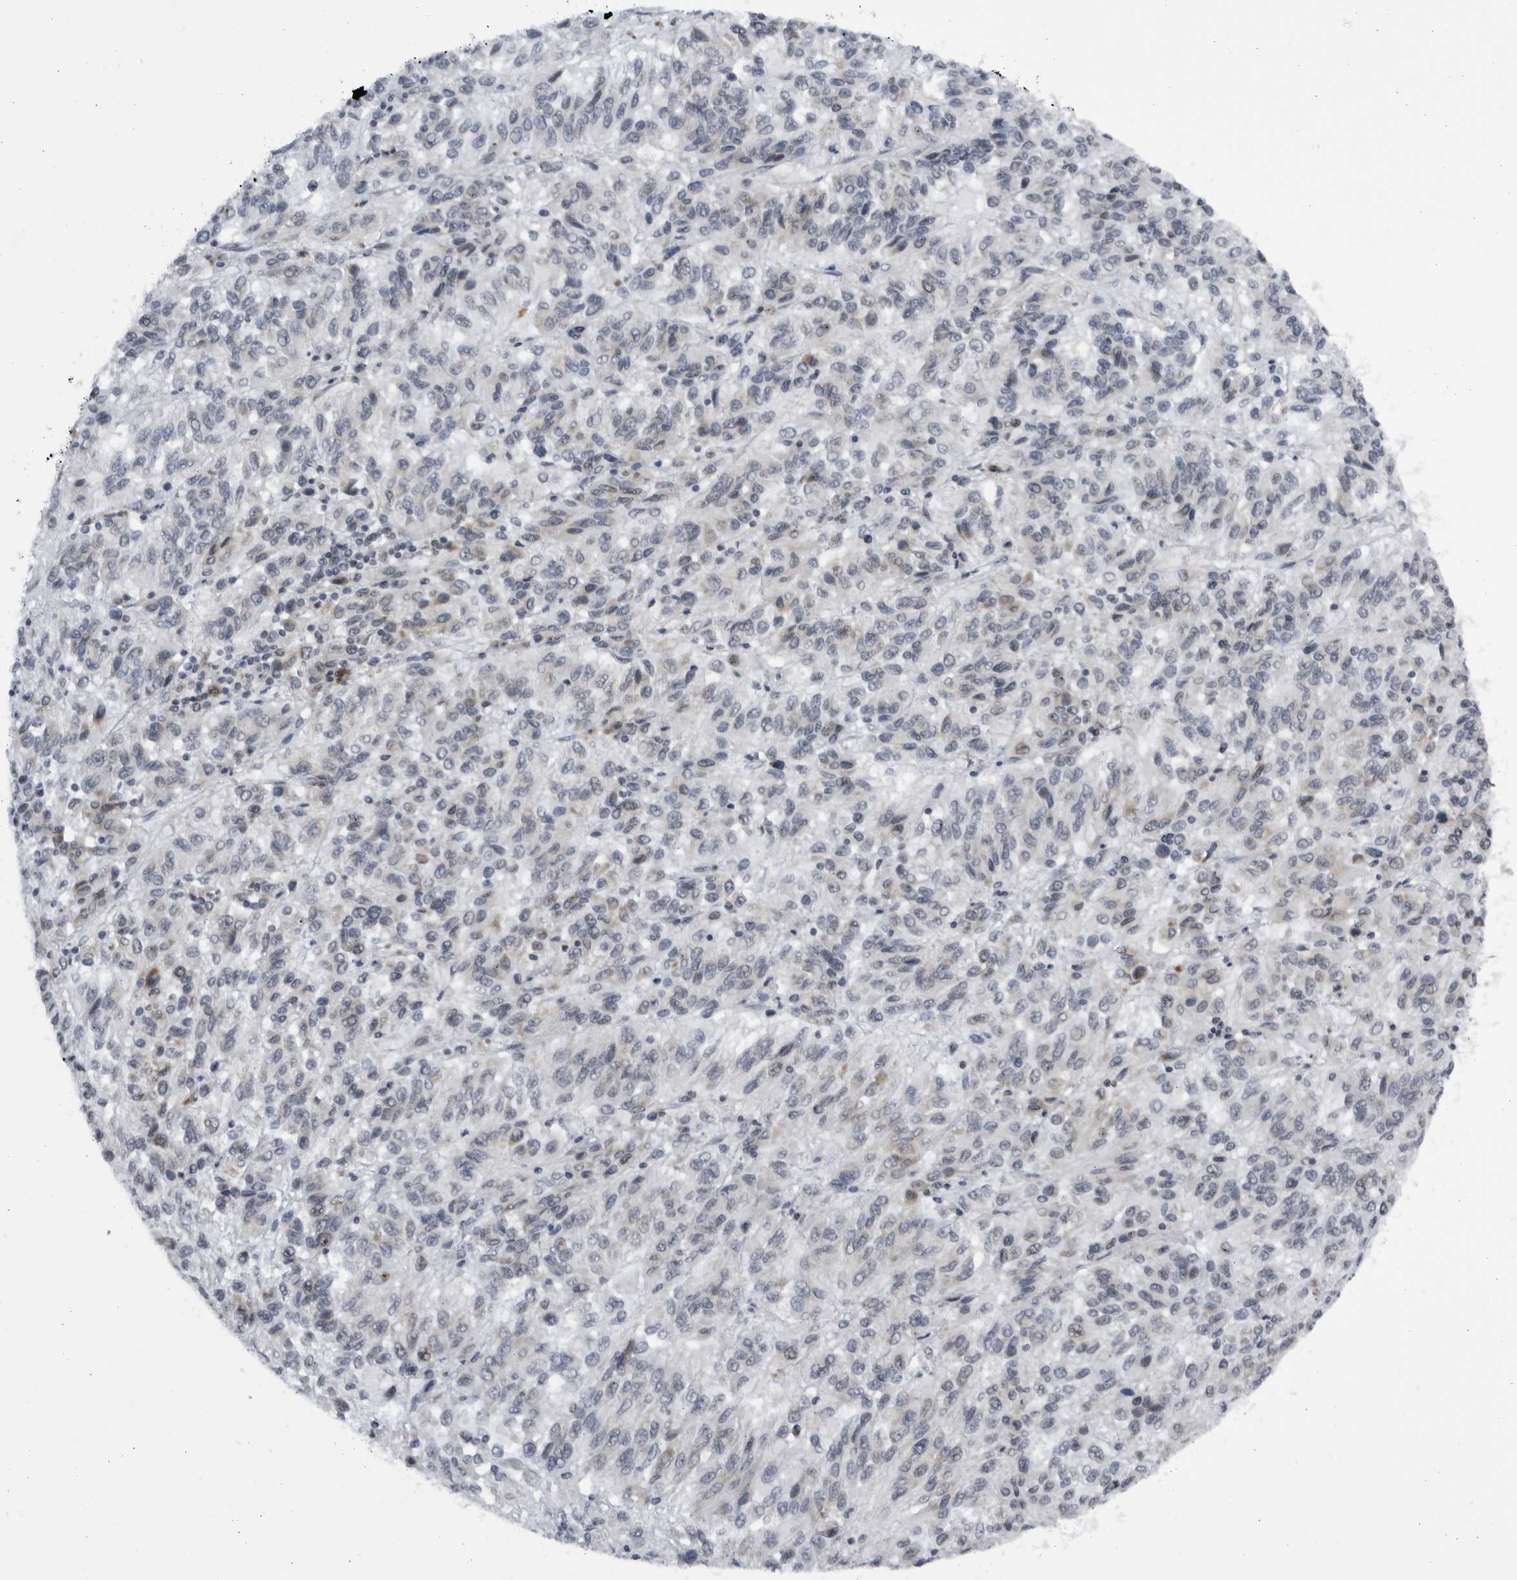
{"staining": {"intensity": "negative", "quantity": "none", "location": "none"}, "tissue": "melanoma", "cell_type": "Tumor cells", "image_type": "cancer", "snomed": [{"axis": "morphology", "description": "Malignant melanoma, Metastatic site"}, {"axis": "topography", "description": "Lung"}], "caption": "There is no significant expression in tumor cells of melanoma. The staining was performed using DAB to visualize the protein expression in brown, while the nuclei were stained in blue with hematoxylin (Magnification: 20x).", "gene": "SLC25A22", "patient": {"sex": "male", "age": 64}}